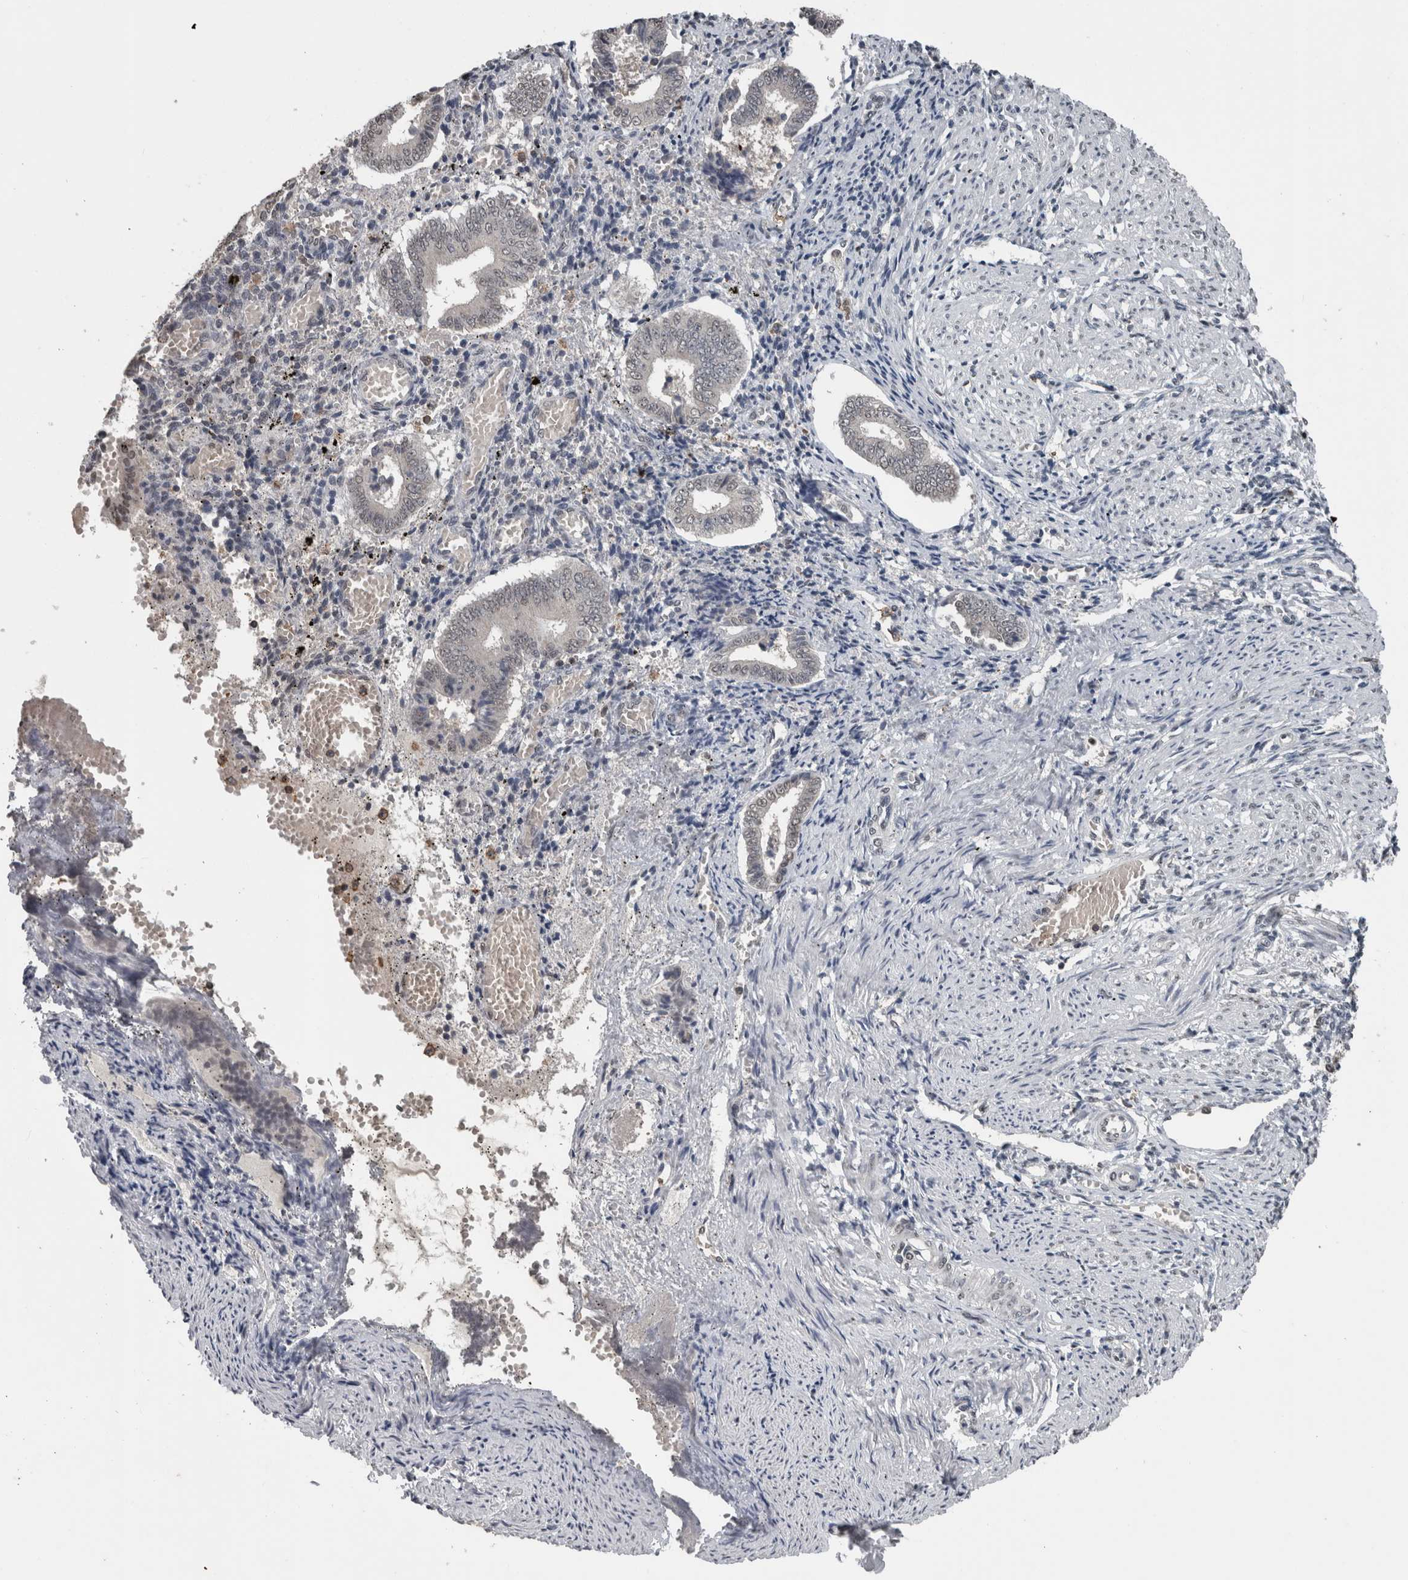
{"staining": {"intensity": "negative", "quantity": "none", "location": "none"}, "tissue": "endometrium", "cell_type": "Cells in endometrial stroma", "image_type": "normal", "snomed": [{"axis": "morphology", "description": "Normal tissue, NOS"}, {"axis": "topography", "description": "Endometrium"}], "caption": "Immunohistochemistry image of normal endometrium: human endometrium stained with DAB (3,3'-diaminobenzidine) reveals no significant protein staining in cells in endometrial stroma. (DAB (3,3'-diaminobenzidine) immunohistochemistry (IHC), high magnification).", "gene": "MAFF", "patient": {"sex": "female", "age": 42}}